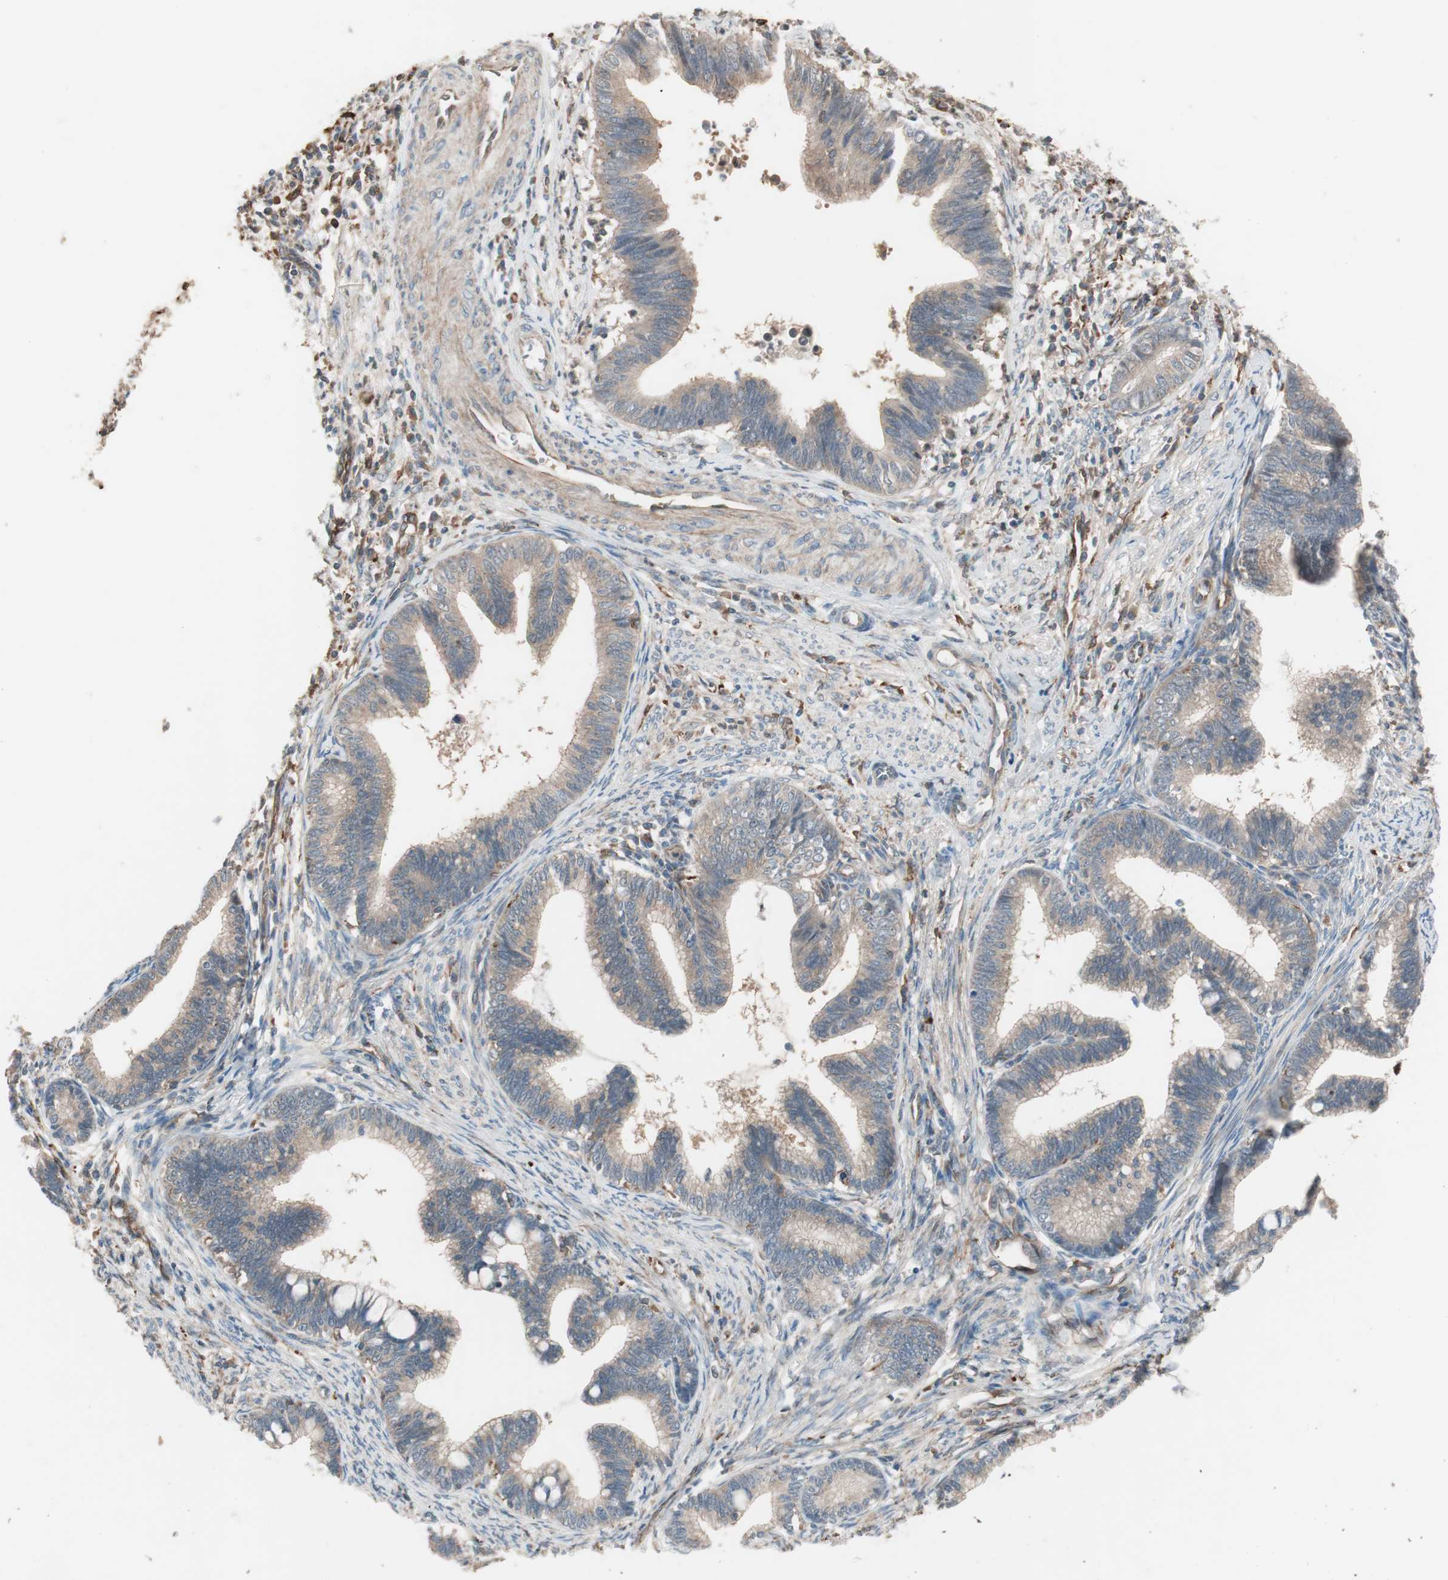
{"staining": {"intensity": "moderate", "quantity": ">75%", "location": "cytoplasmic/membranous"}, "tissue": "cervical cancer", "cell_type": "Tumor cells", "image_type": "cancer", "snomed": [{"axis": "morphology", "description": "Adenocarcinoma, NOS"}, {"axis": "topography", "description": "Cervix"}], "caption": "Immunohistochemical staining of adenocarcinoma (cervical) demonstrates moderate cytoplasmic/membranous protein staining in approximately >75% of tumor cells.", "gene": "STAB1", "patient": {"sex": "female", "age": 36}}